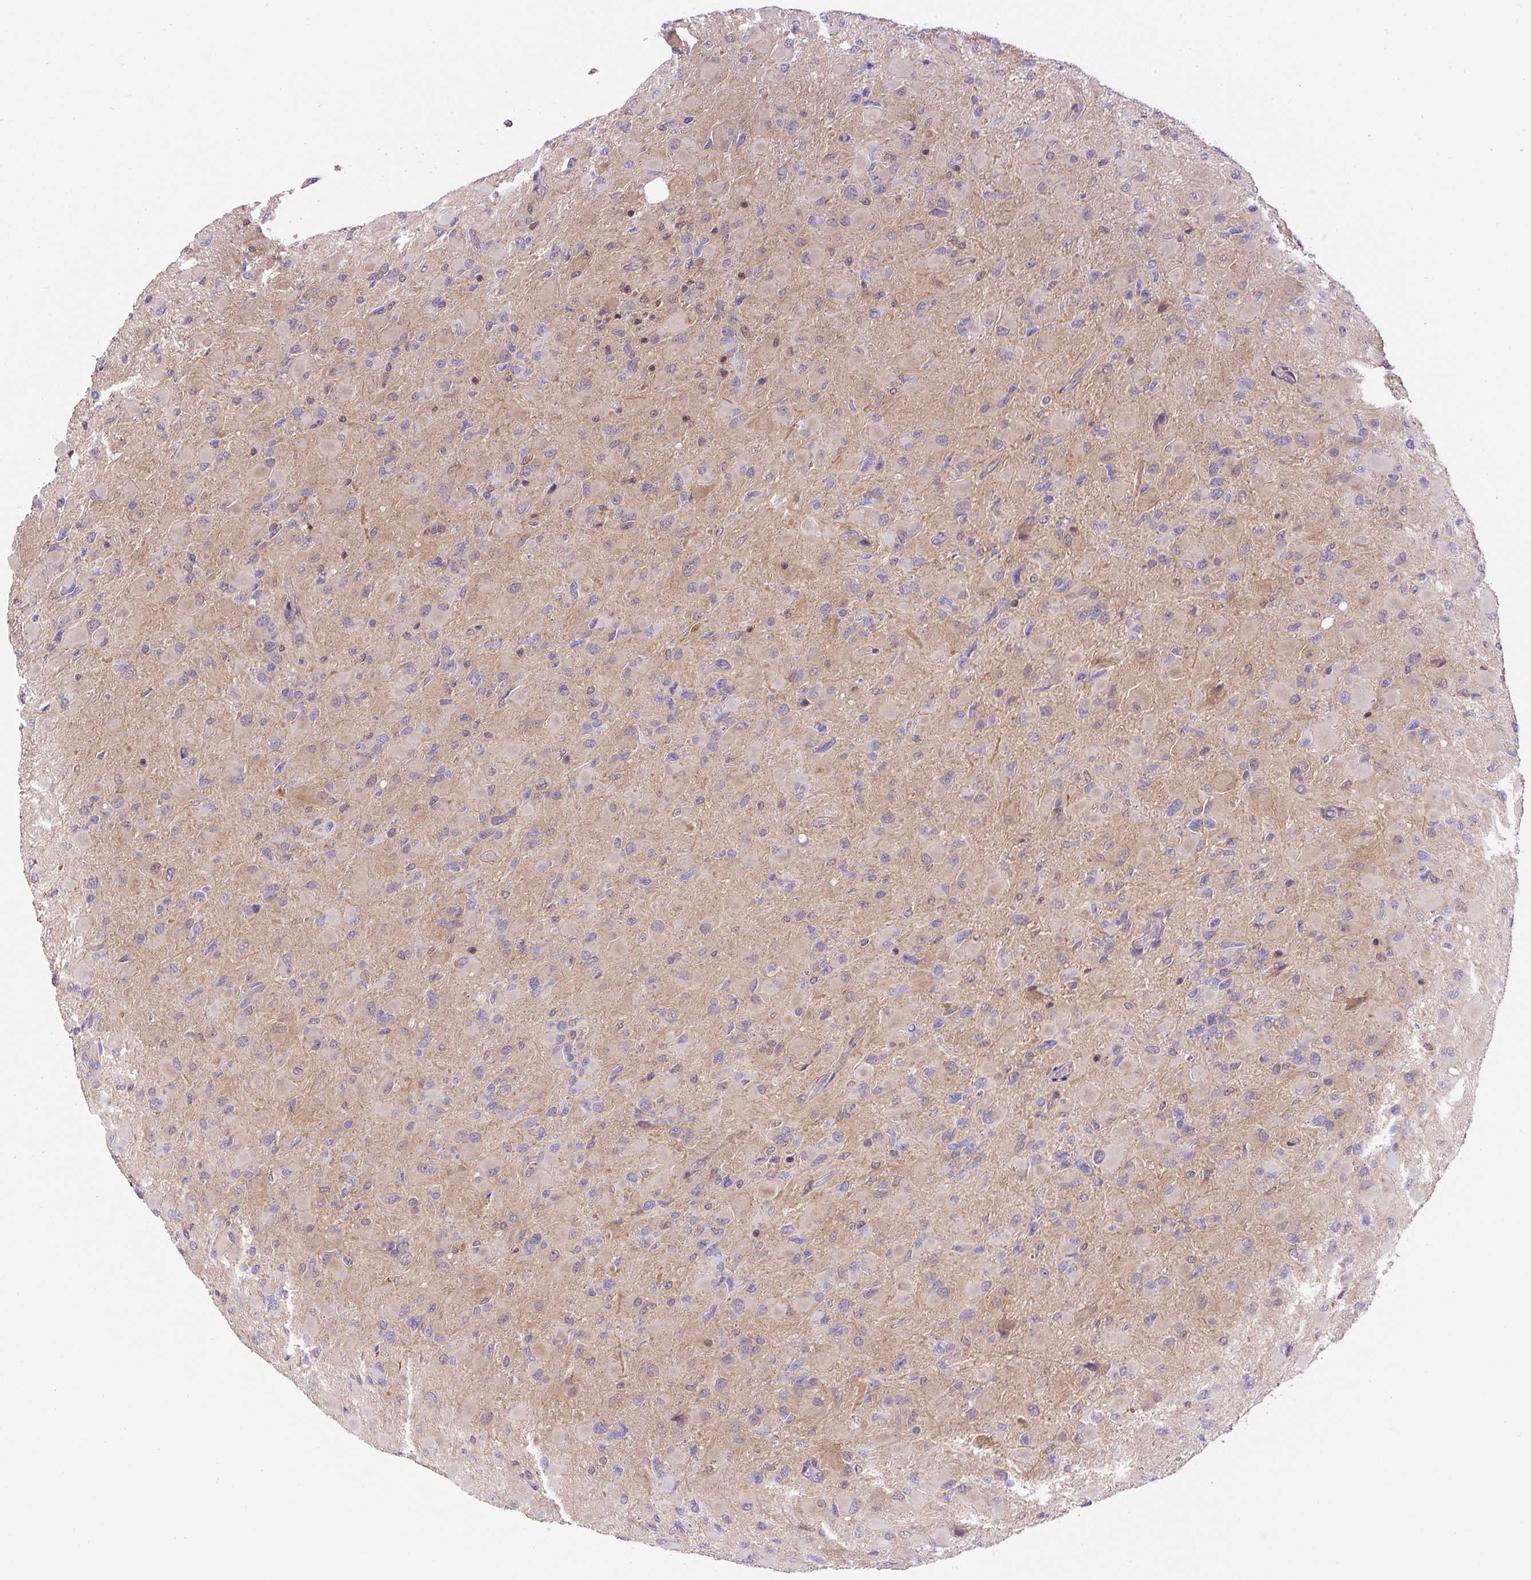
{"staining": {"intensity": "negative", "quantity": "none", "location": "none"}, "tissue": "glioma", "cell_type": "Tumor cells", "image_type": "cancer", "snomed": [{"axis": "morphology", "description": "Glioma, malignant, High grade"}, {"axis": "topography", "description": "Cerebral cortex"}], "caption": "A high-resolution image shows immunohistochemistry staining of glioma, which shows no significant positivity in tumor cells.", "gene": "CCDC28A", "patient": {"sex": "female", "age": 36}}